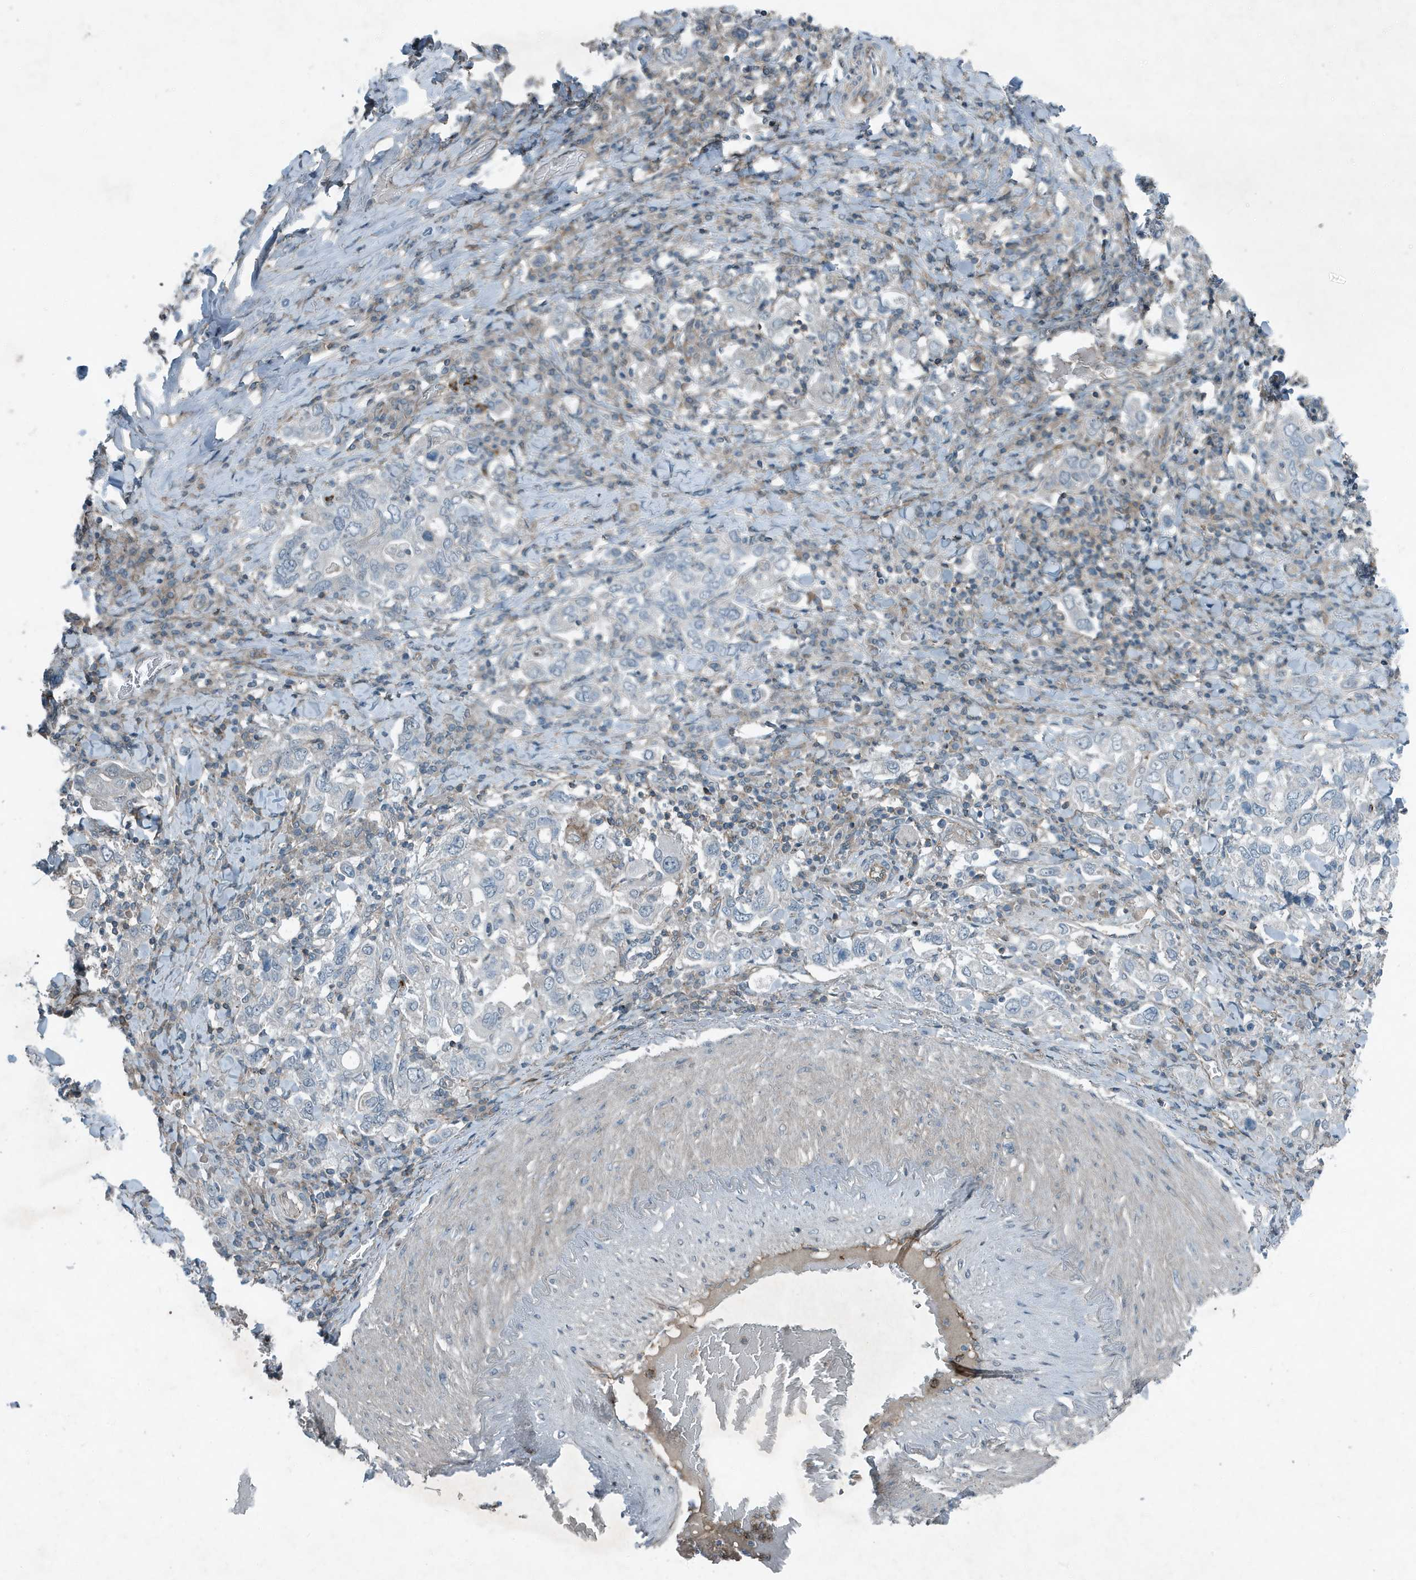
{"staining": {"intensity": "negative", "quantity": "none", "location": "none"}, "tissue": "stomach cancer", "cell_type": "Tumor cells", "image_type": "cancer", "snomed": [{"axis": "morphology", "description": "Adenocarcinoma, NOS"}, {"axis": "topography", "description": "Stomach, upper"}], "caption": "Stomach adenocarcinoma was stained to show a protein in brown. There is no significant expression in tumor cells.", "gene": "DAPP1", "patient": {"sex": "male", "age": 62}}